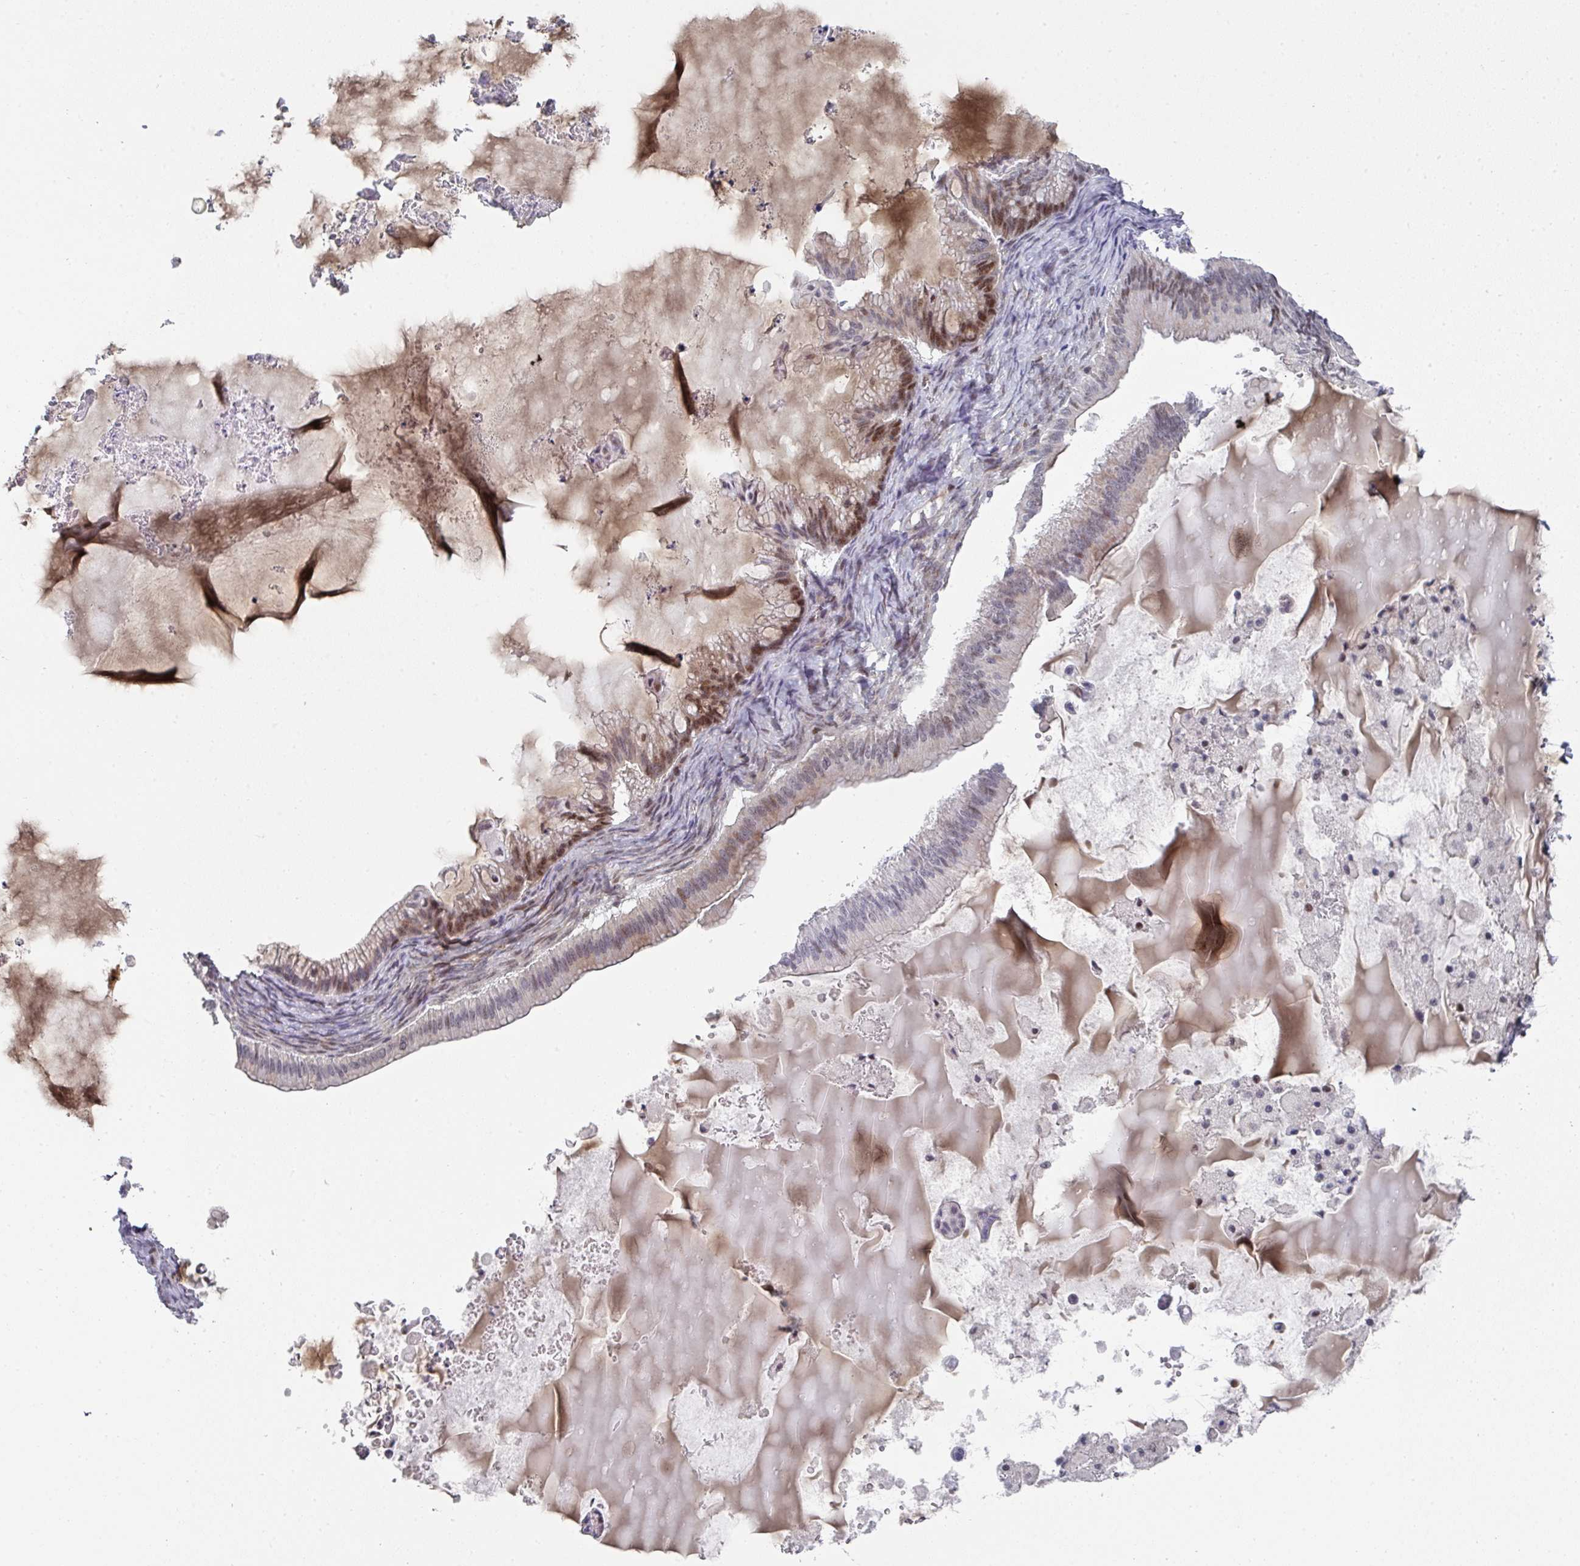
{"staining": {"intensity": "moderate", "quantity": "<25%", "location": "nuclear"}, "tissue": "ovarian cancer", "cell_type": "Tumor cells", "image_type": "cancer", "snomed": [{"axis": "morphology", "description": "Cystadenocarcinoma, mucinous, NOS"}, {"axis": "topography", "description": "Ovary"}], "caption": "Protein expression analysis of human mucinous cystadenocarcinoma (ovarian) reveals moderate nuclear staining in approximately <25% of tumor cells. The protein of interest is stained brown, and the nuclei are stained in blue (DAB (3,3'-diaminobenzidine) IHC with brightfield microscopy, high magnification).", "gene": "TMCC1", "patient": {"sex": "female", "age": 71}}